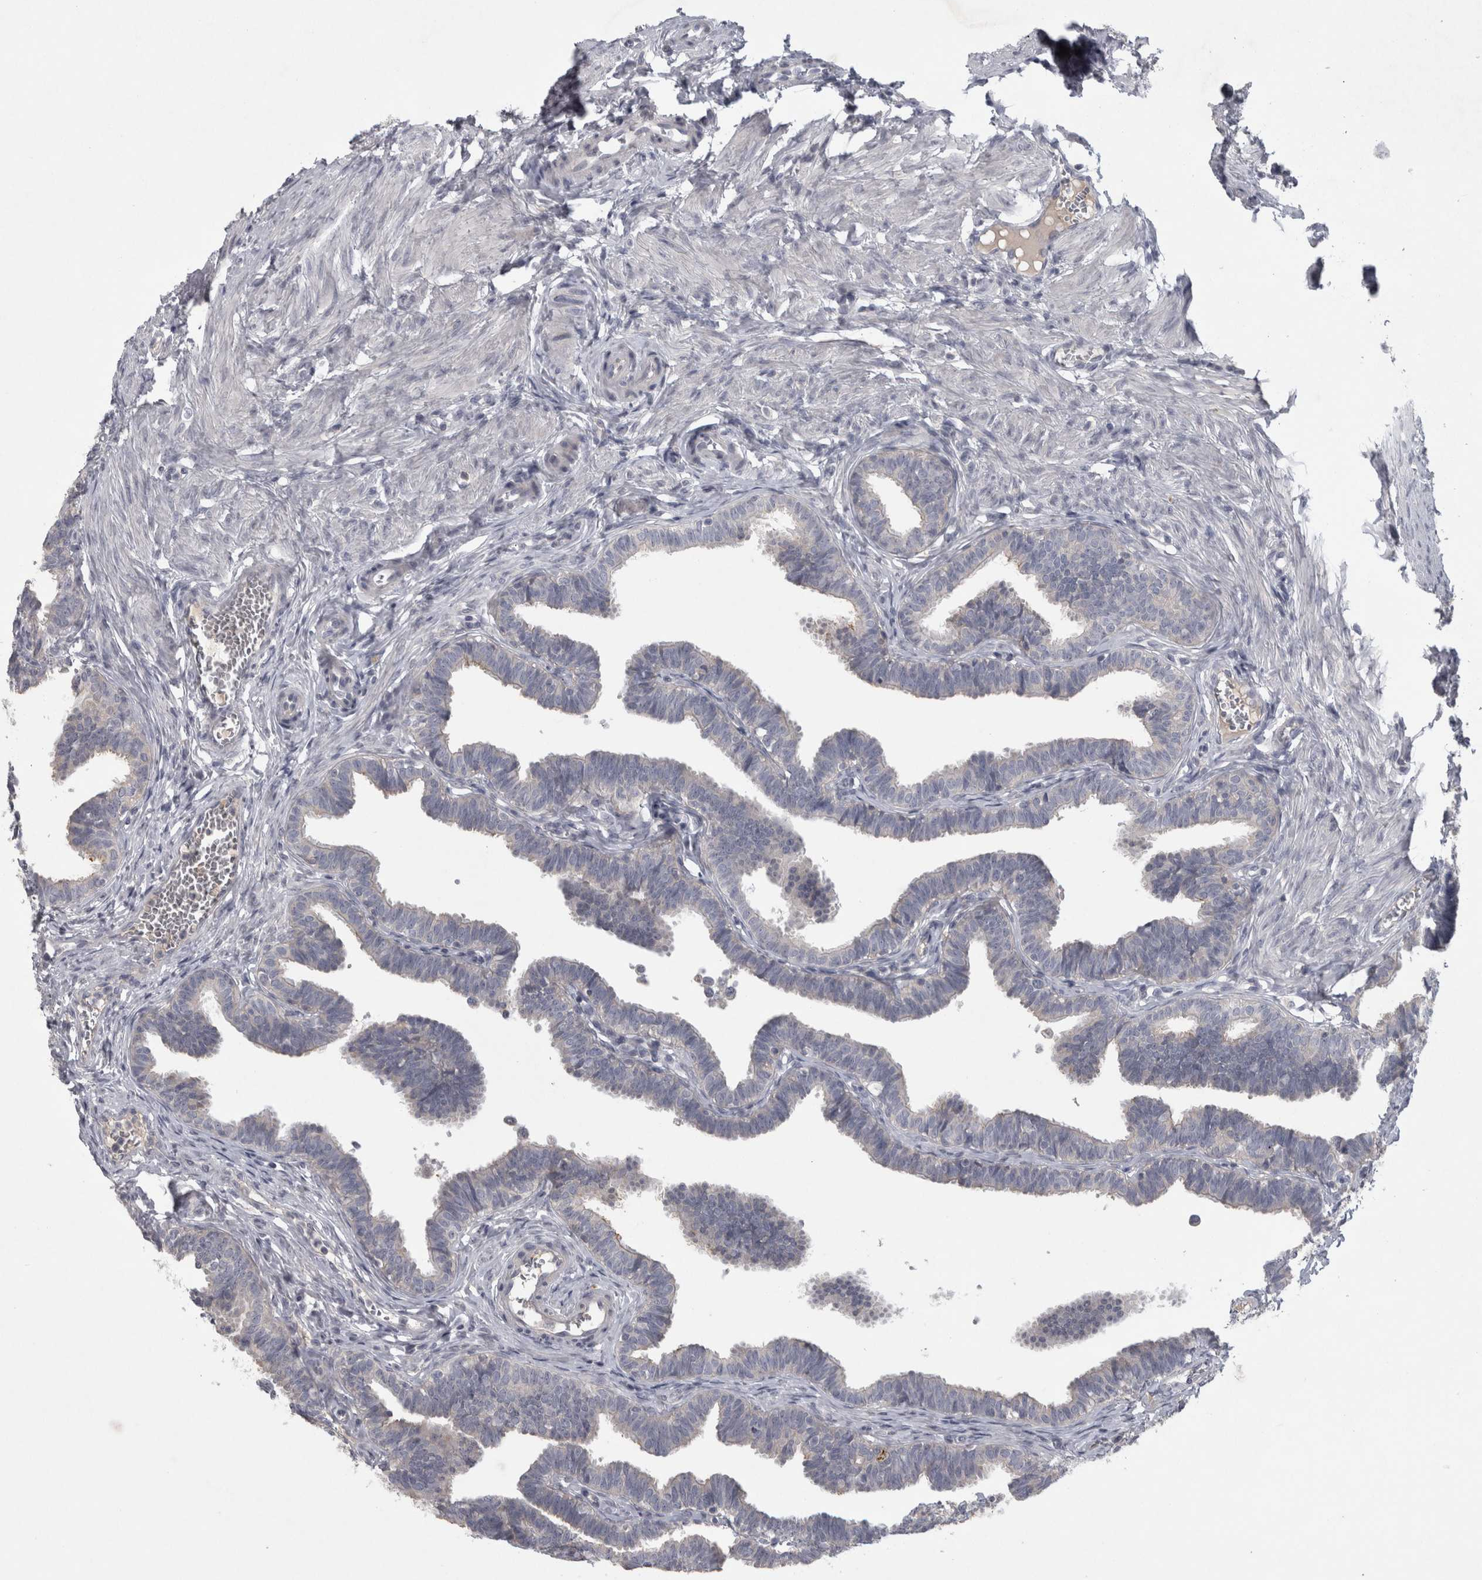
{"staining": {"intensity": "negative", "quantity": "none", "location": "none"}, "tissue": "fallopian tube", "cell_type": "Glandular cells", "image_type": "normal", "snomed": [{"axis": "morphology", "description": "Normal tissue, NOS"}, {"axis": "topography", "description": "Fallopian tube"}, {"axis": "topography", "description": "Ovary"}], "caption": "Image shows no significant protein expression in glandular cells of unremarkable fallopian tube. The staining was performed using DAB to visualize the protein expression in brown, while the nuclei were stained in blue with hematoxylin (Magnification: 20x).", "gene": "ENPP7", "patient": {"sex": "female", "age": 23}}